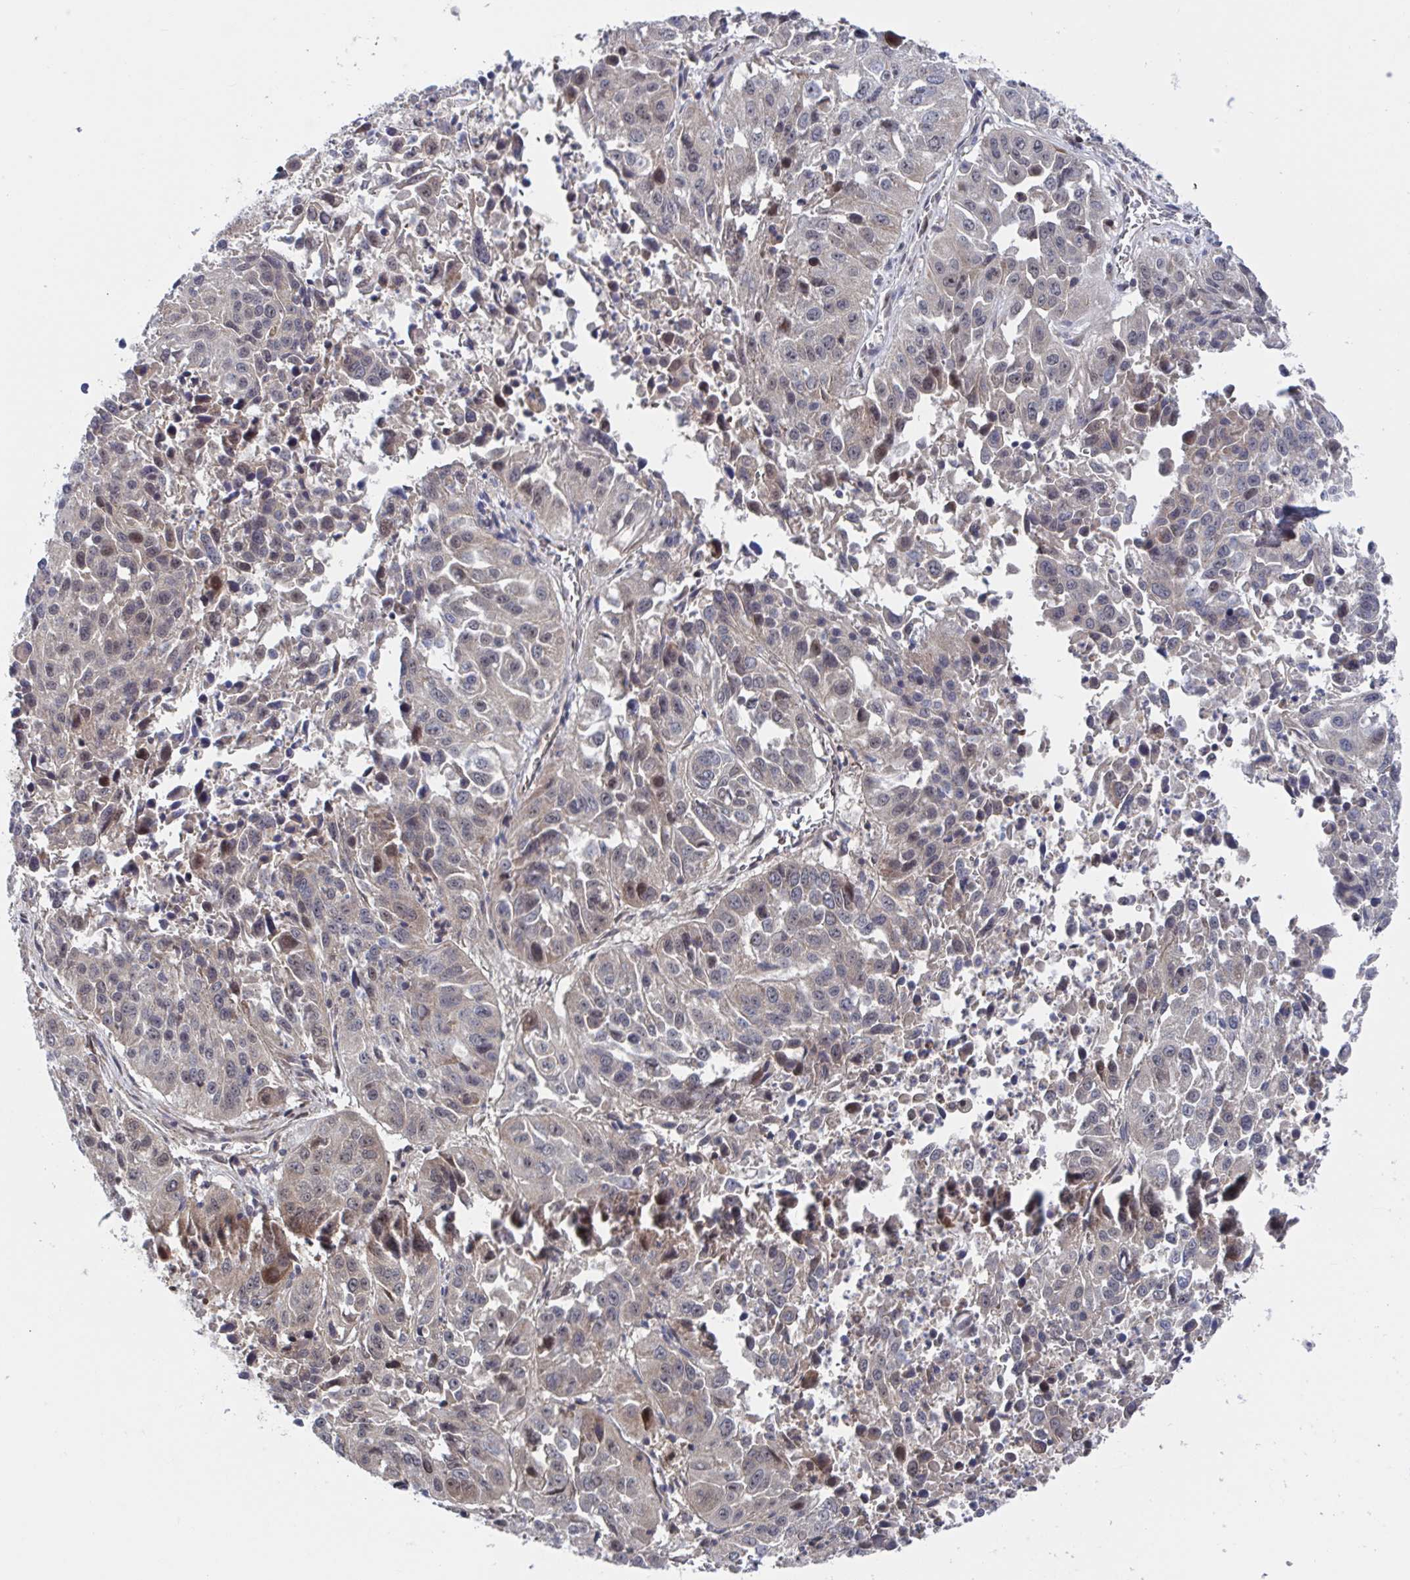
{"staining": {"intensity": "weak", "quantity": "<25%", "location": "cytoplasmic/membranous"}, "tissue": "lung cancer", "cell_type": "Tumor cells", "image_type": "cancer", "snomed": [{"axis": "morphology", "description": "Squamous cell carcinoma, NOS"}, {"axis": "topography", "description": "Lung"}], "caption": "Immunohistochemistry (IHC) of squamous cell carcinoma (lung) reveals no staining in tumor cells.", "gene": "DHRS12", "patient": {"sex": "female", "age": 61}}